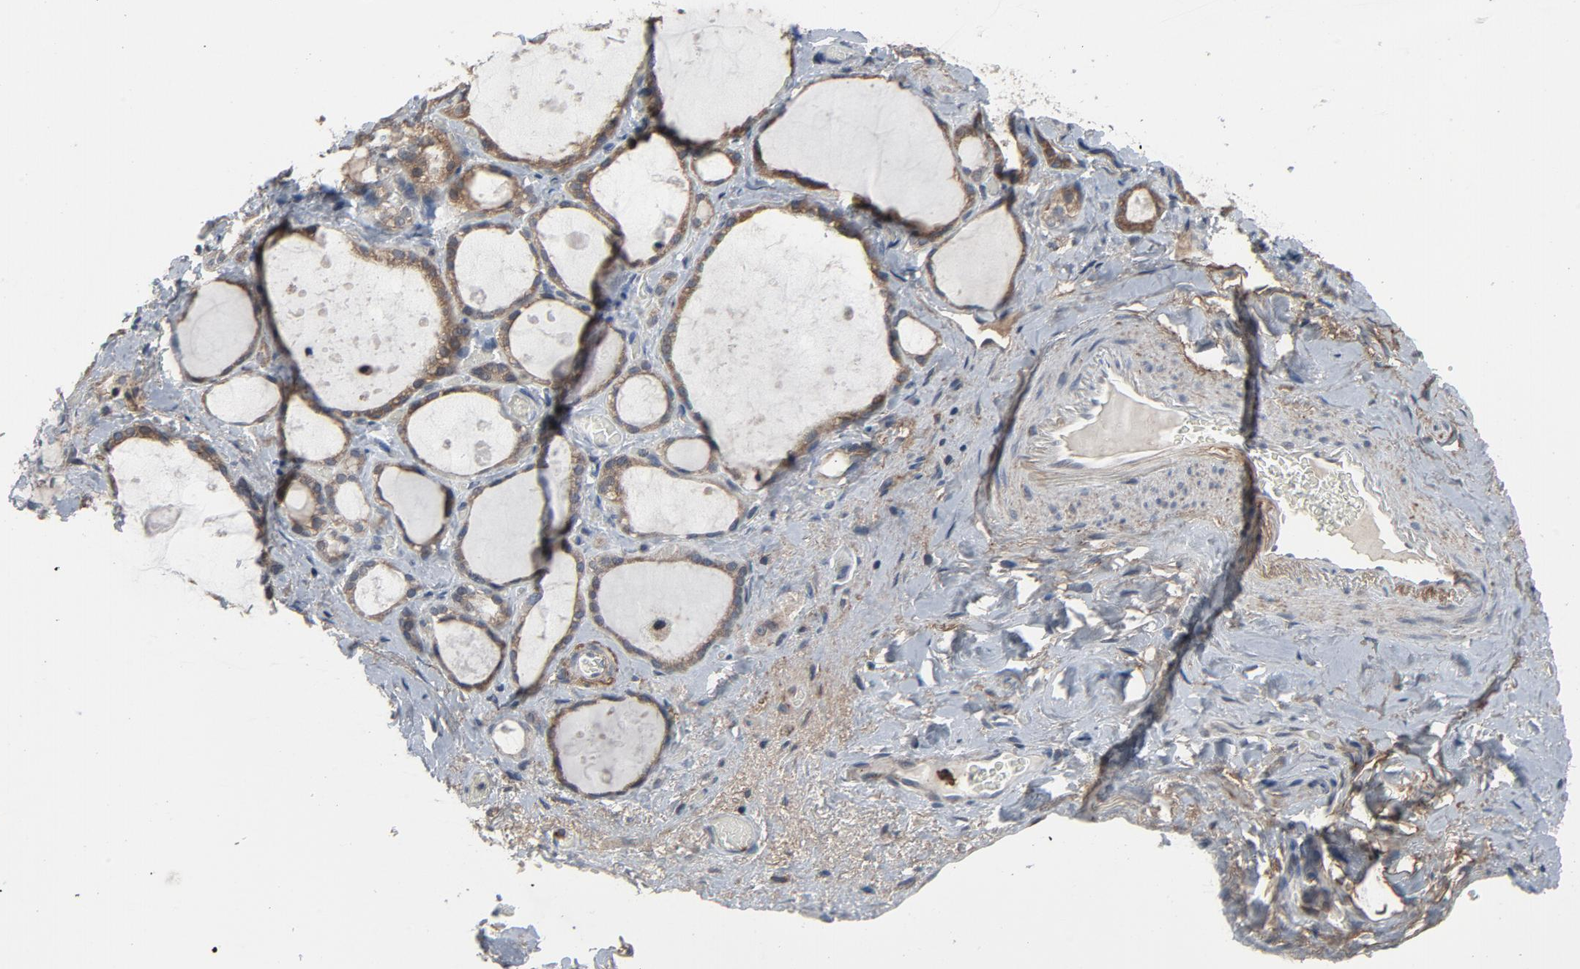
{"staining": {"intensity": "negative", "quantity": "none", "location": "none"}, "tissue": "thyroid gland", "cell_type": "Glandular cells", "image_type": "normal", "snomed": [{"axis": "morphology", "description": "Normal tissue, NOS"}, {"axis": "topography", "description": "Thyroid gland"}], "caption": "High power microscopy histopathology image of an immunohistochemistry image of unremarkable thyroid gland, revealing no significant expression in glandular cells.", "gene": "PDZD4", "patient": {"sex": "female", "age": 75}}